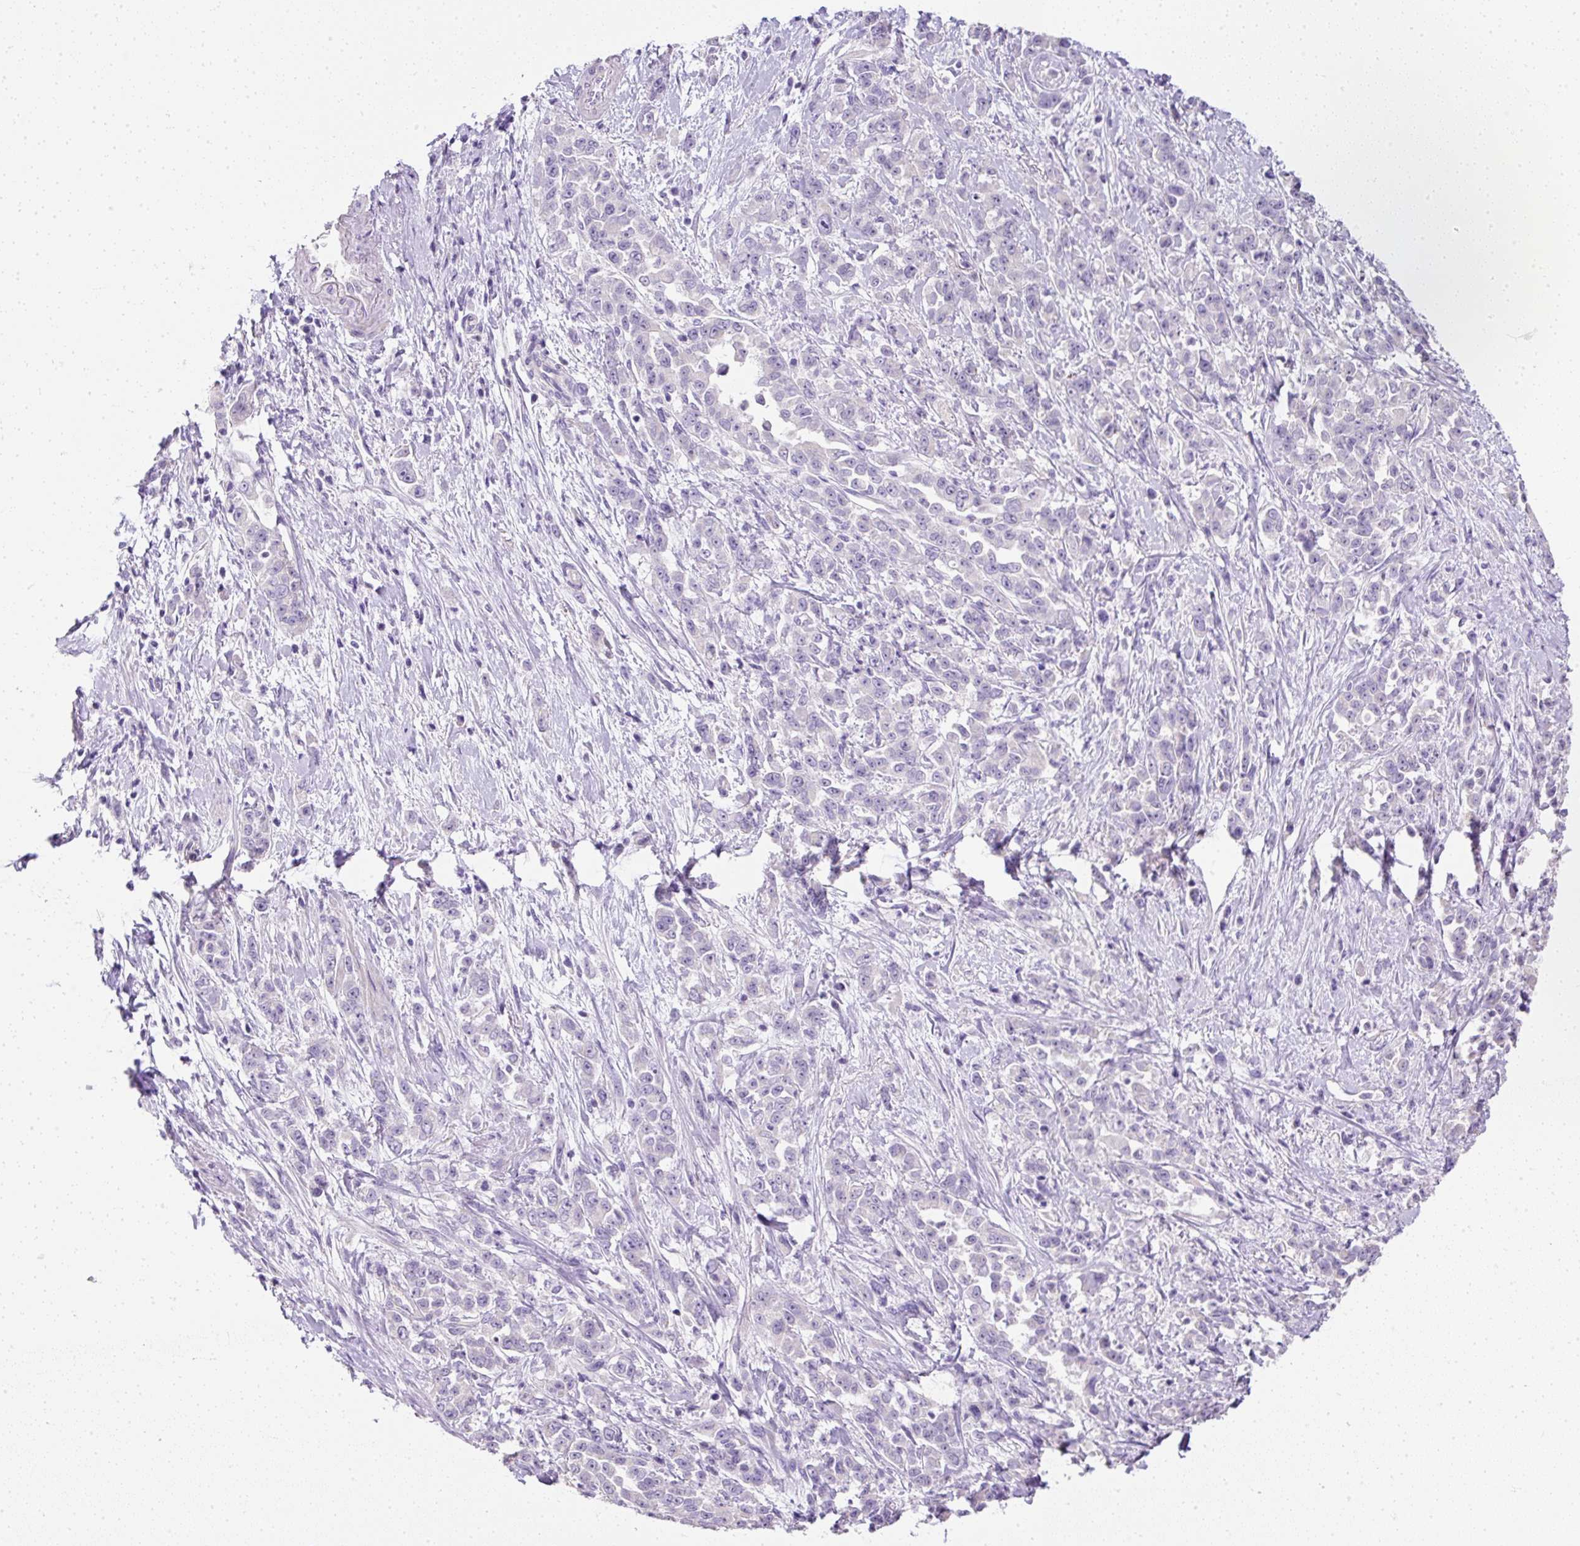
{"staining": {"intensity": "negative", "quantity": "none", "location": "none"}, "tissue": "pancreatic cancer", "cell_type": "Tumor cells", "image_type": "cancer", "snomed": [{"axis": "morphology", "description": "Normal tissue, NOS"}, {"axis": "morphology", "description": "Adenocarcinoma, NOS"}, {"axis": "topography", "description": "Pancreas"}], "caption": "IHC image of human pancreatic cancer (adenocarcinoma) stained for a protein (brown), which reveals no positivity in tumor cells. (Brightfield microscopy of DAB immunohistochemistry at high magnification).", "gene": "C2CD4C", "patient": {"sex": "female", "age": 64}}